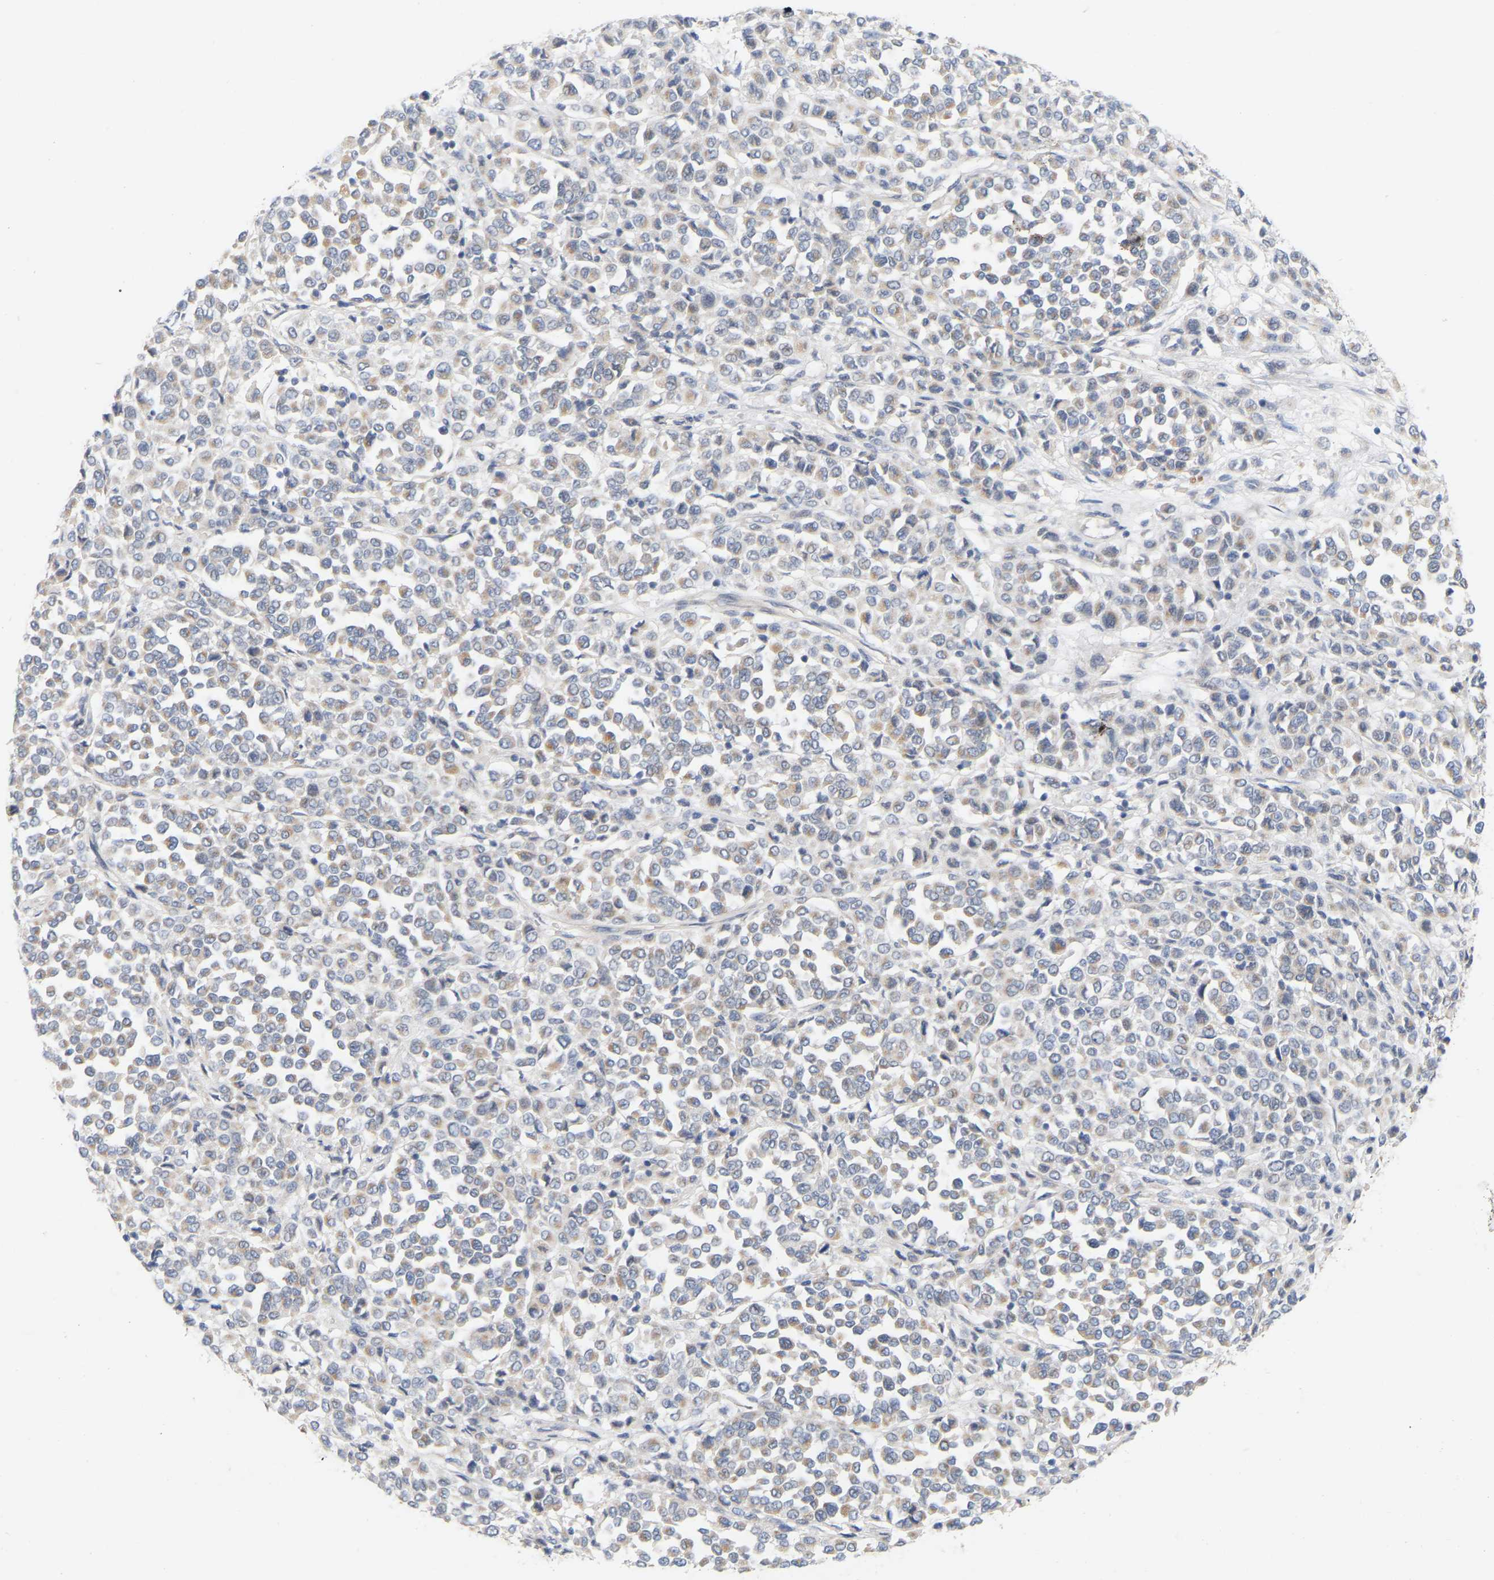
{"staining": {"intensity": "weak", "quantity": ">75%", "location": "cytoplasmic/membranous"}, "tissue": "melanoma", "cell_type": "Tumor cells", "image_type": "cancer", "snomed": [{"axis": "morphology", "description": "Malignant melanoma, Metastatic site"}, {"axis": "topography", "description": "Pancreas"}], "caption": "Human malignant melanoma (metastatic site) stained with a protein marker reveals weak staining in tumor cells.", "gene": "MINDY4", "patient": {"sex": "female", "age": 30}}